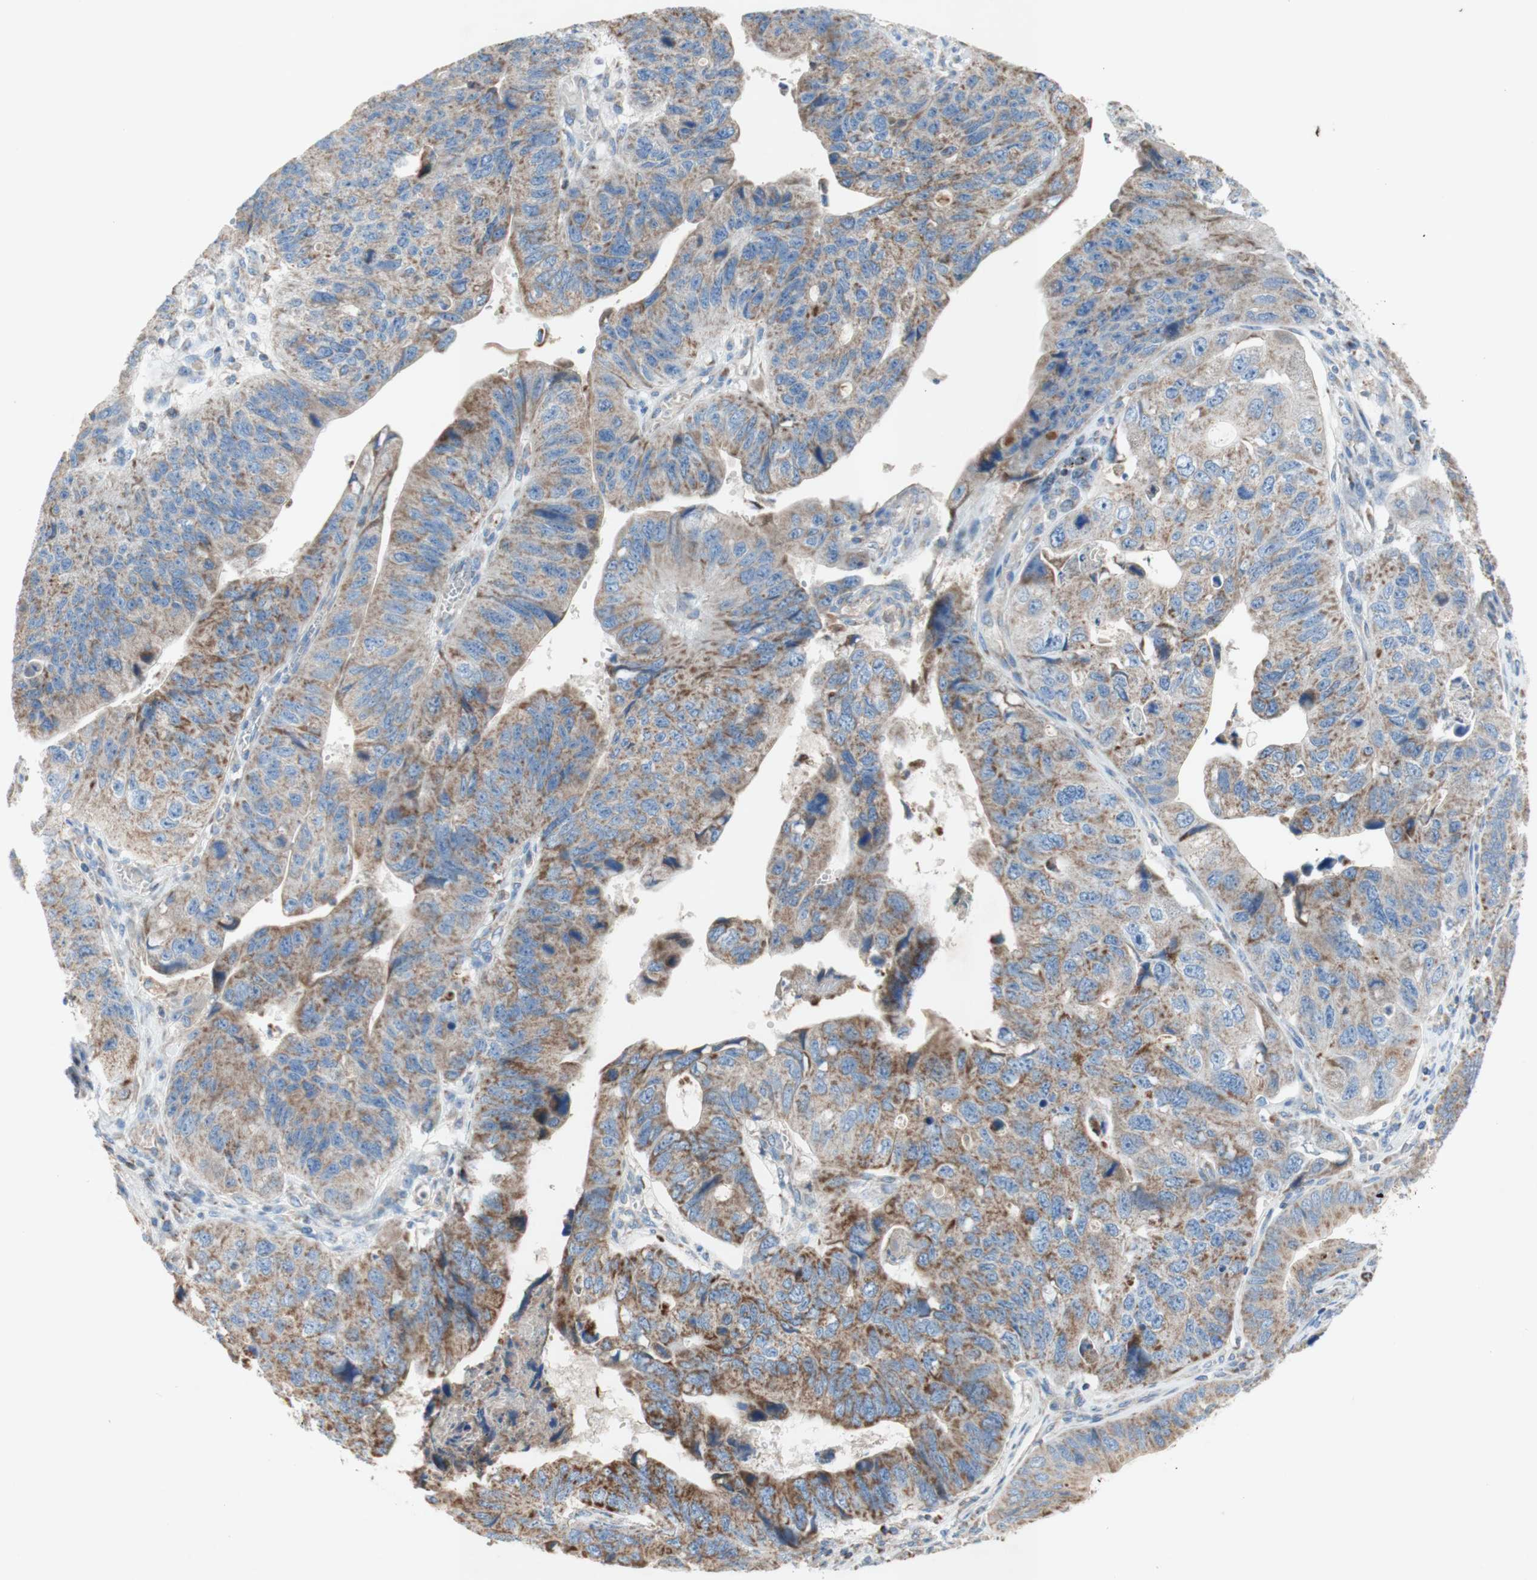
{"staining": {"intensity": "moderate", "quantity": ">75%", "location": "cytoplasmic/membranous"}, "tissue": "stomach cancer", "cell_type": "Tumor cells", "image_type": "cancer", "snomed": [{"axis": "morphology", "description": "Adenocarcinoma, NOS"}, {"axis": "topography", "description": "Stomach"}], "caption": "Moderate cytoplasmic/membranous protein expression is identified in approximately >75% of tumor cells in stomach cancer (adenocarcinoma). Immunohistochemistry (ihc) stains the protein in brown and the nuclei are stained blue.", "gene": "SDHB", "patient": {"sex": "male", "age": 59}}